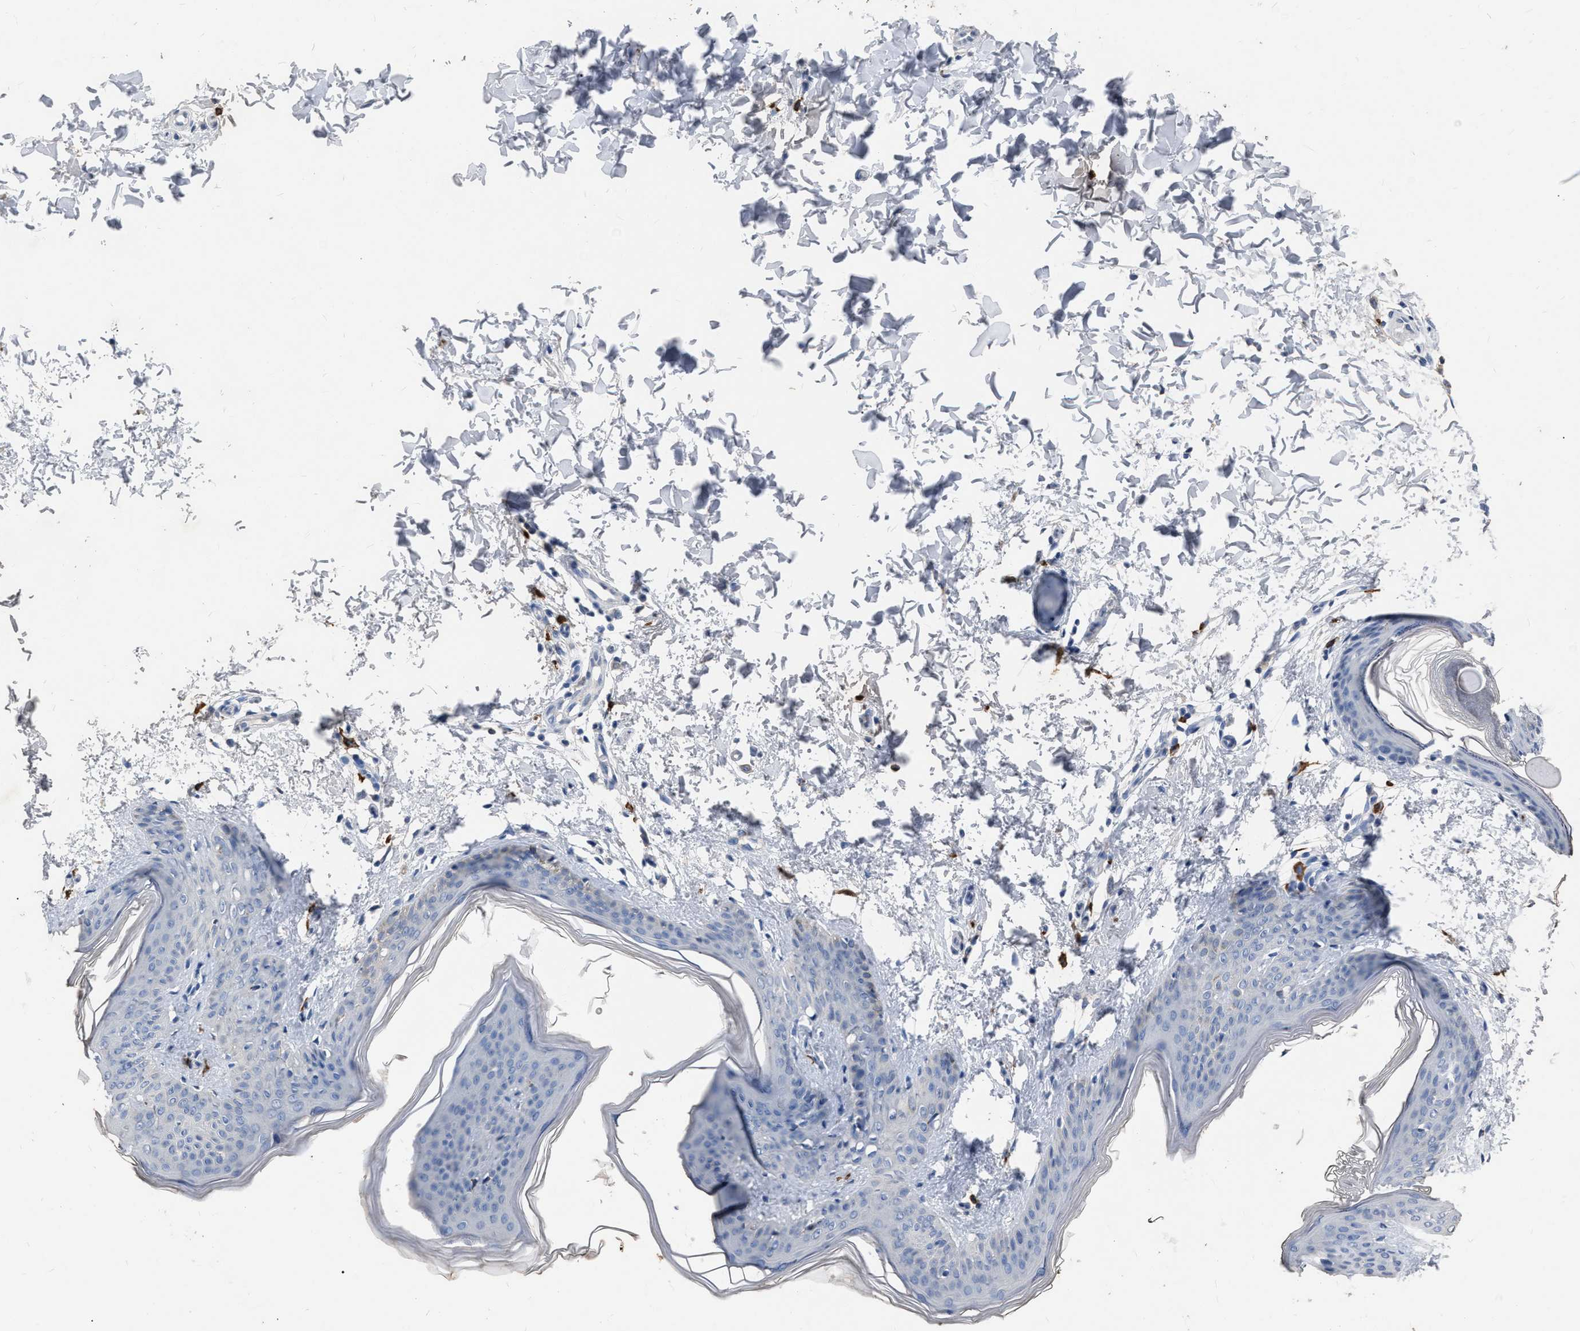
{"staining": {"intensity": "negative", "quantity": "none", "location": "none"}, "tissue": "skin", "cell_type": "Fibroblasts", "image_type": "normal", "snomed": [{"axis": "morphology", "description": "Normal tissue, NOS"}, {"axis": "topography", "description": "Skin"}], "caption": "Histopathology image shows no significant protein staining in fibroblasts of normal skin. The staining is performed using DAB brown chromogen with nuclei counter-stained in using hematoxylin.", "gene": "HABP2", "patient": {"sex": "female", "age": 17}}